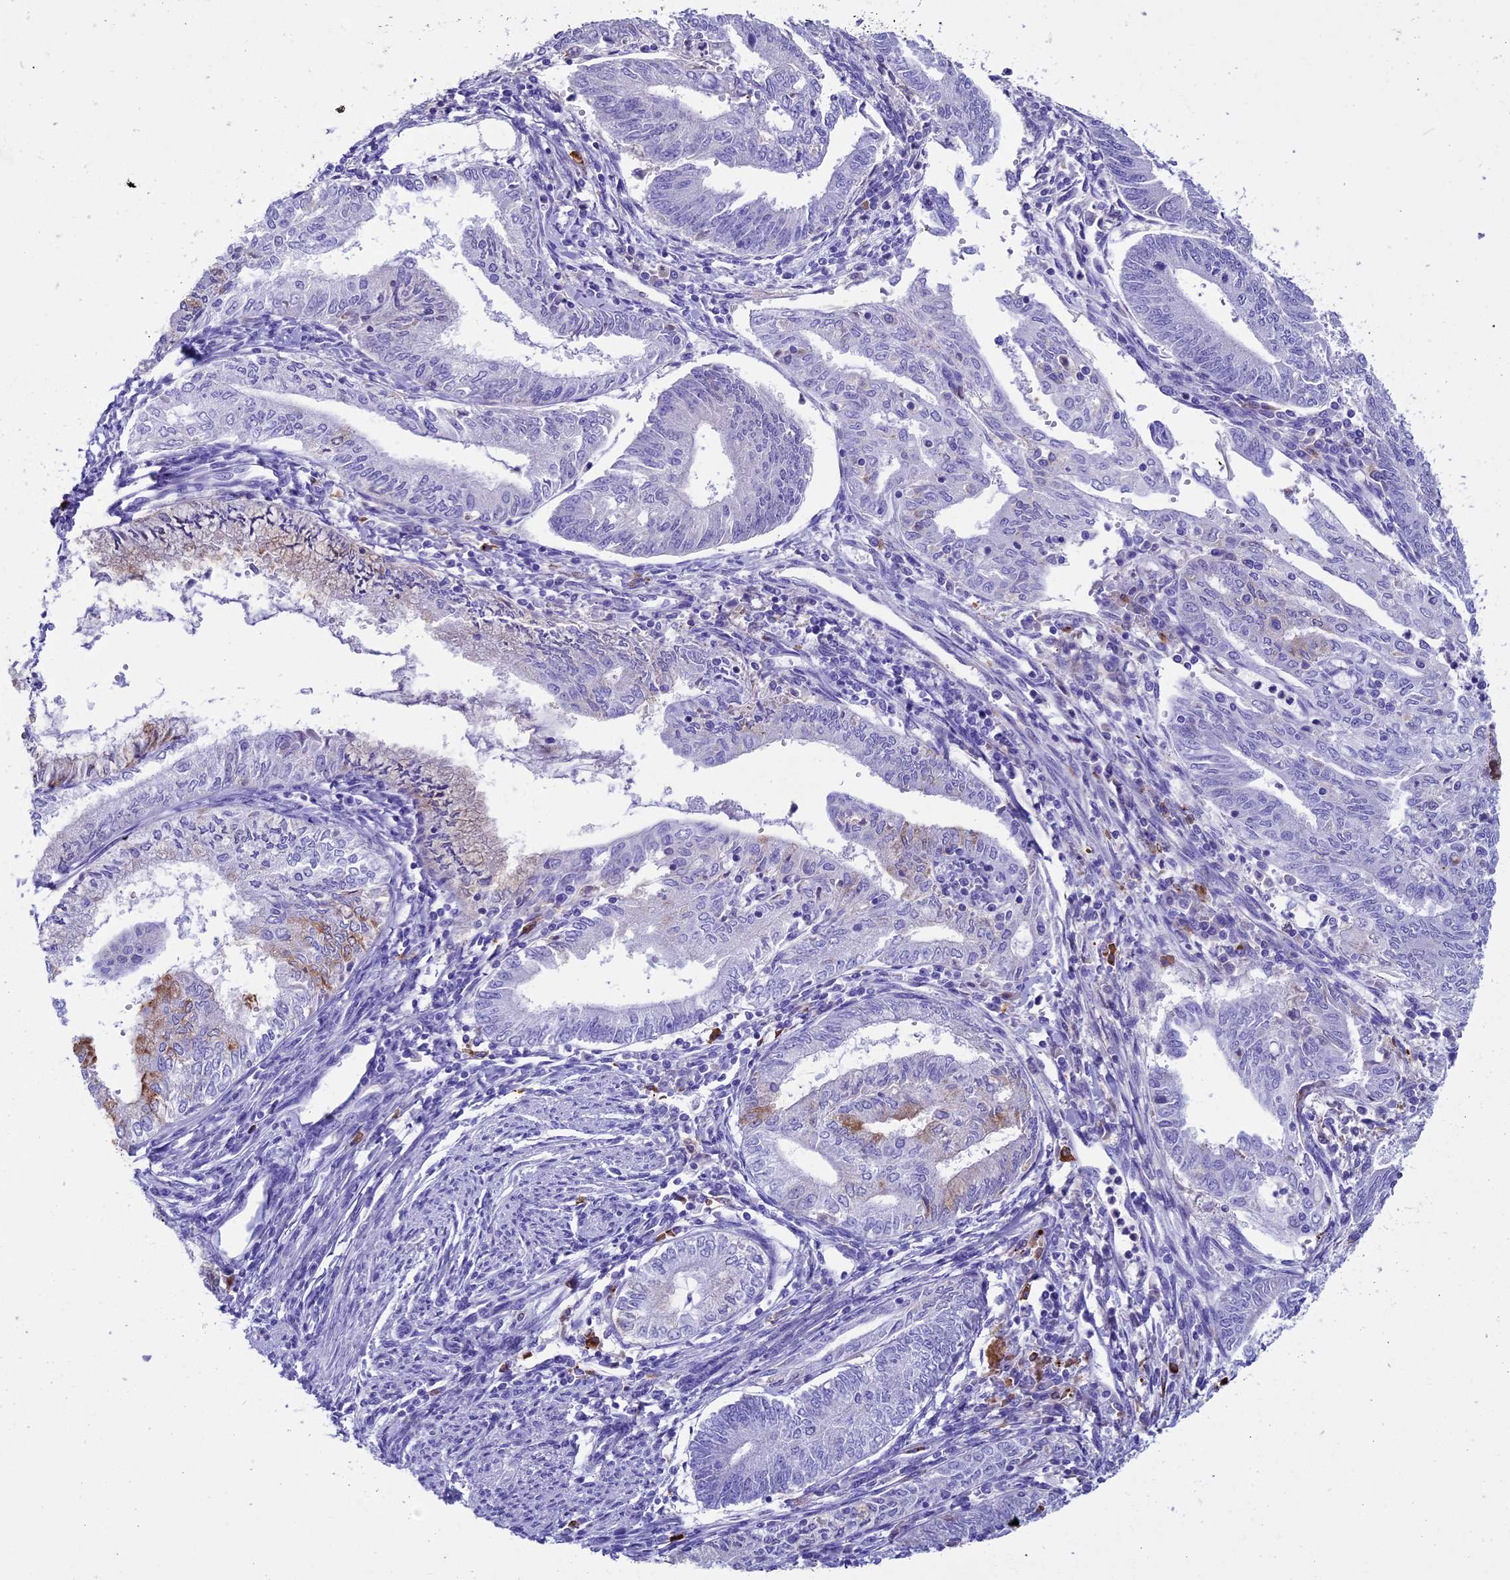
{"staining": {"intensity": "moderate", "quantity": "<25%", "location": "cytoplasmic/membranous"}, "tissue": "endometrial cancer", "cell_type": "Tumor cells", "image_type": "cancer", "snomed": [{"axis": "morphology", "description": "Adenocarcinoma, NOS"}, {"axis": "topography", "description": "Endometrium"}], "caption": "A high-resolution image shows IHC staining of endometrial adenocarcinoma, which demonstrates moderate cytoplasmic/membranous staining in approximately <25% of tumor cells. (Brightfield microscopy of DAB IHC at high magnification).", "gene": "IGSF6", "patient": {"sex": "female", "age": 66}}